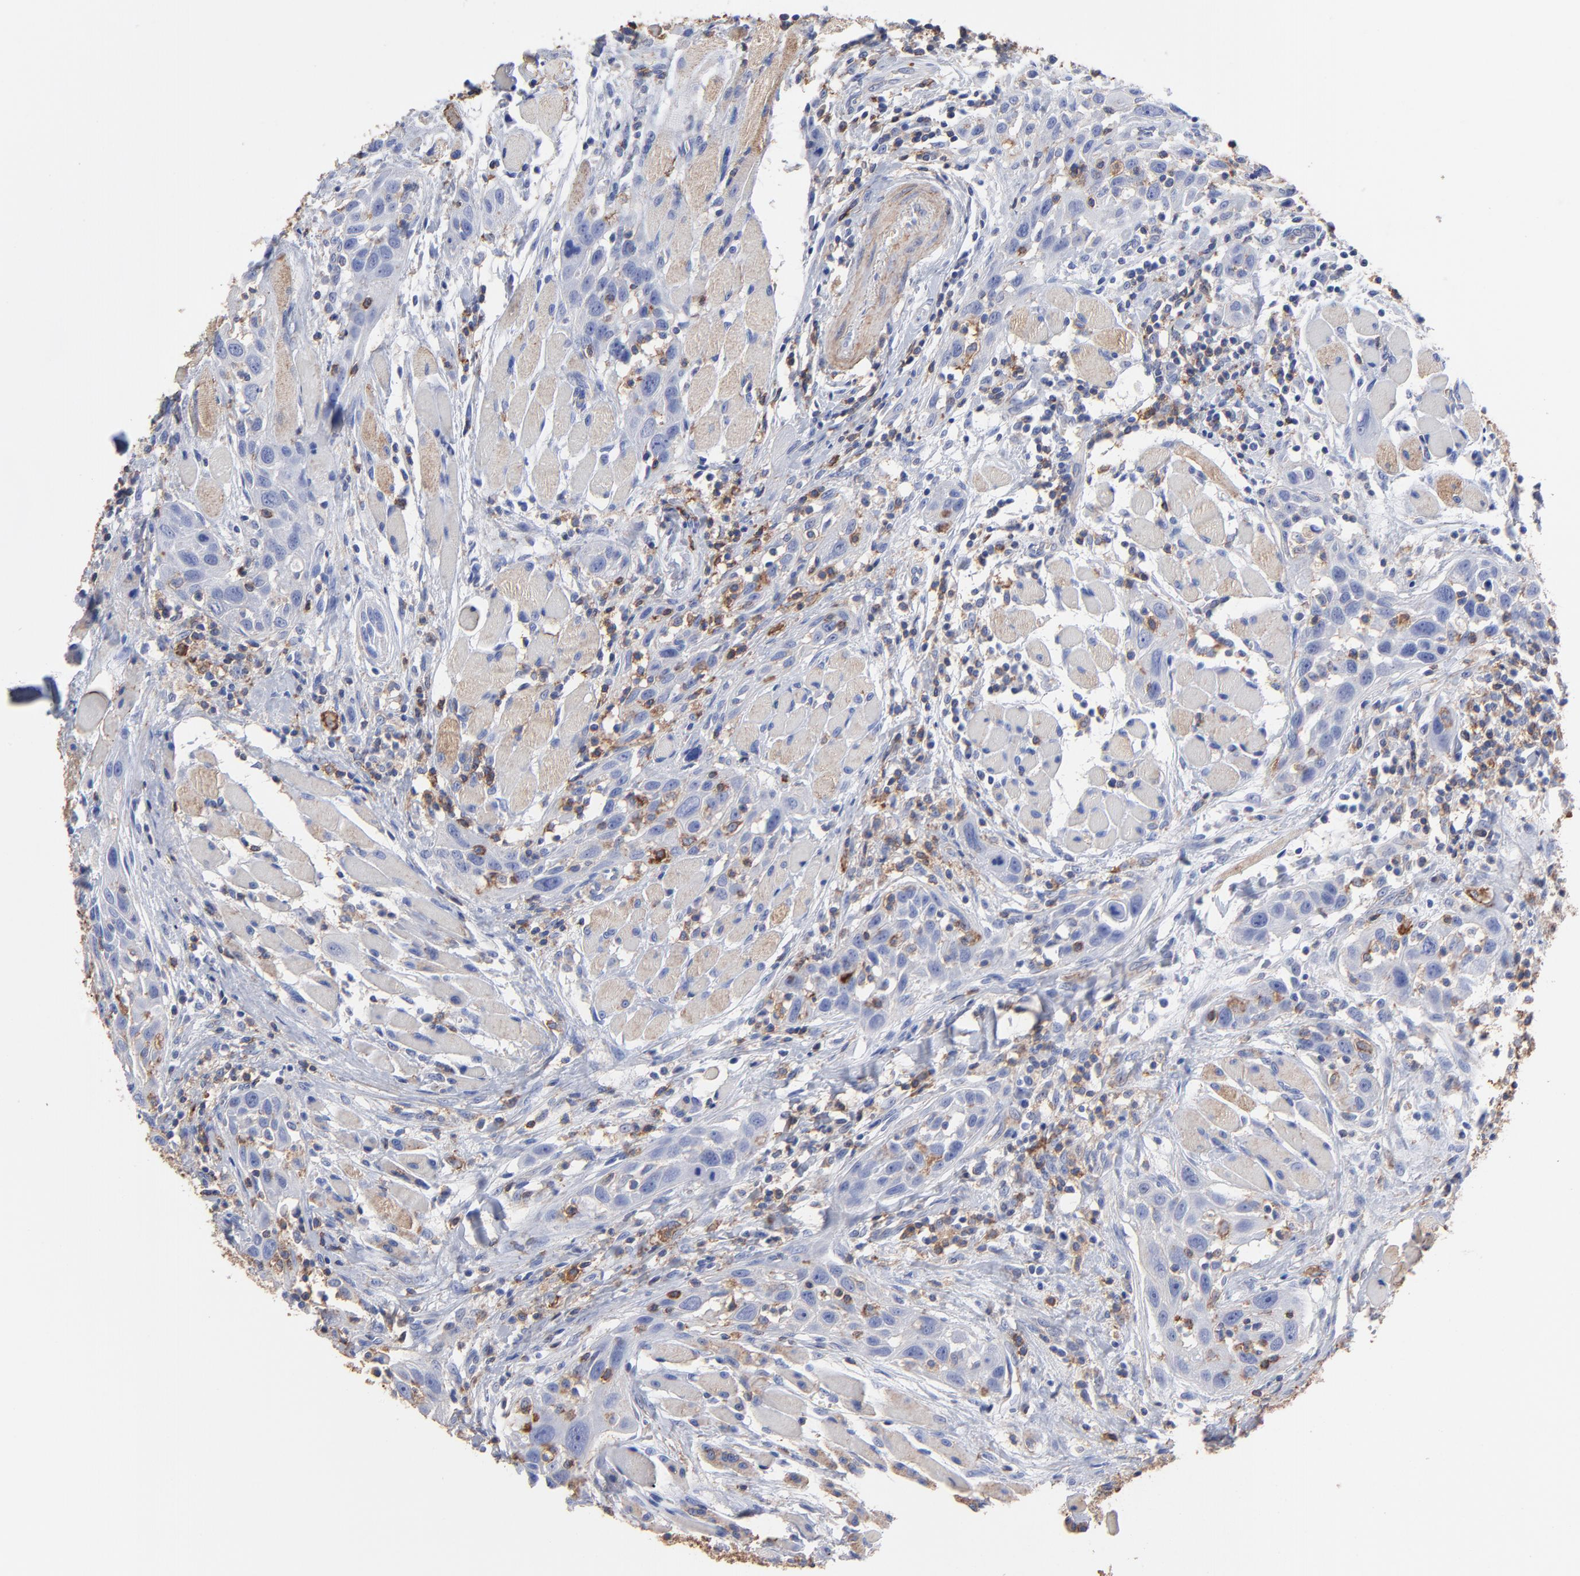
{"staining": {"intensity": "weak", "quantity": "<25%", "location": "cytoplasmic/membranous"}, "tissue": "head and neck cancer", "cell_type": "Tumor cells", "image_type": "cancer", "snomed": [{"axis": "morphology", "description": "Squamous cell carcinoma, NOS"}, {"axis": "topography", "description": "Oral tissue"}, {"axis": "topography", "description": "Head-Neck"}], "caption": "Immunohistochemistry image of neoplastic tissue: human head and neck squamous cell carcinoma stained with DAB exhibits no significant protein expression in tumor cells.", "gene": "ASL", "patient": {"sex": "female", "age": 50}}